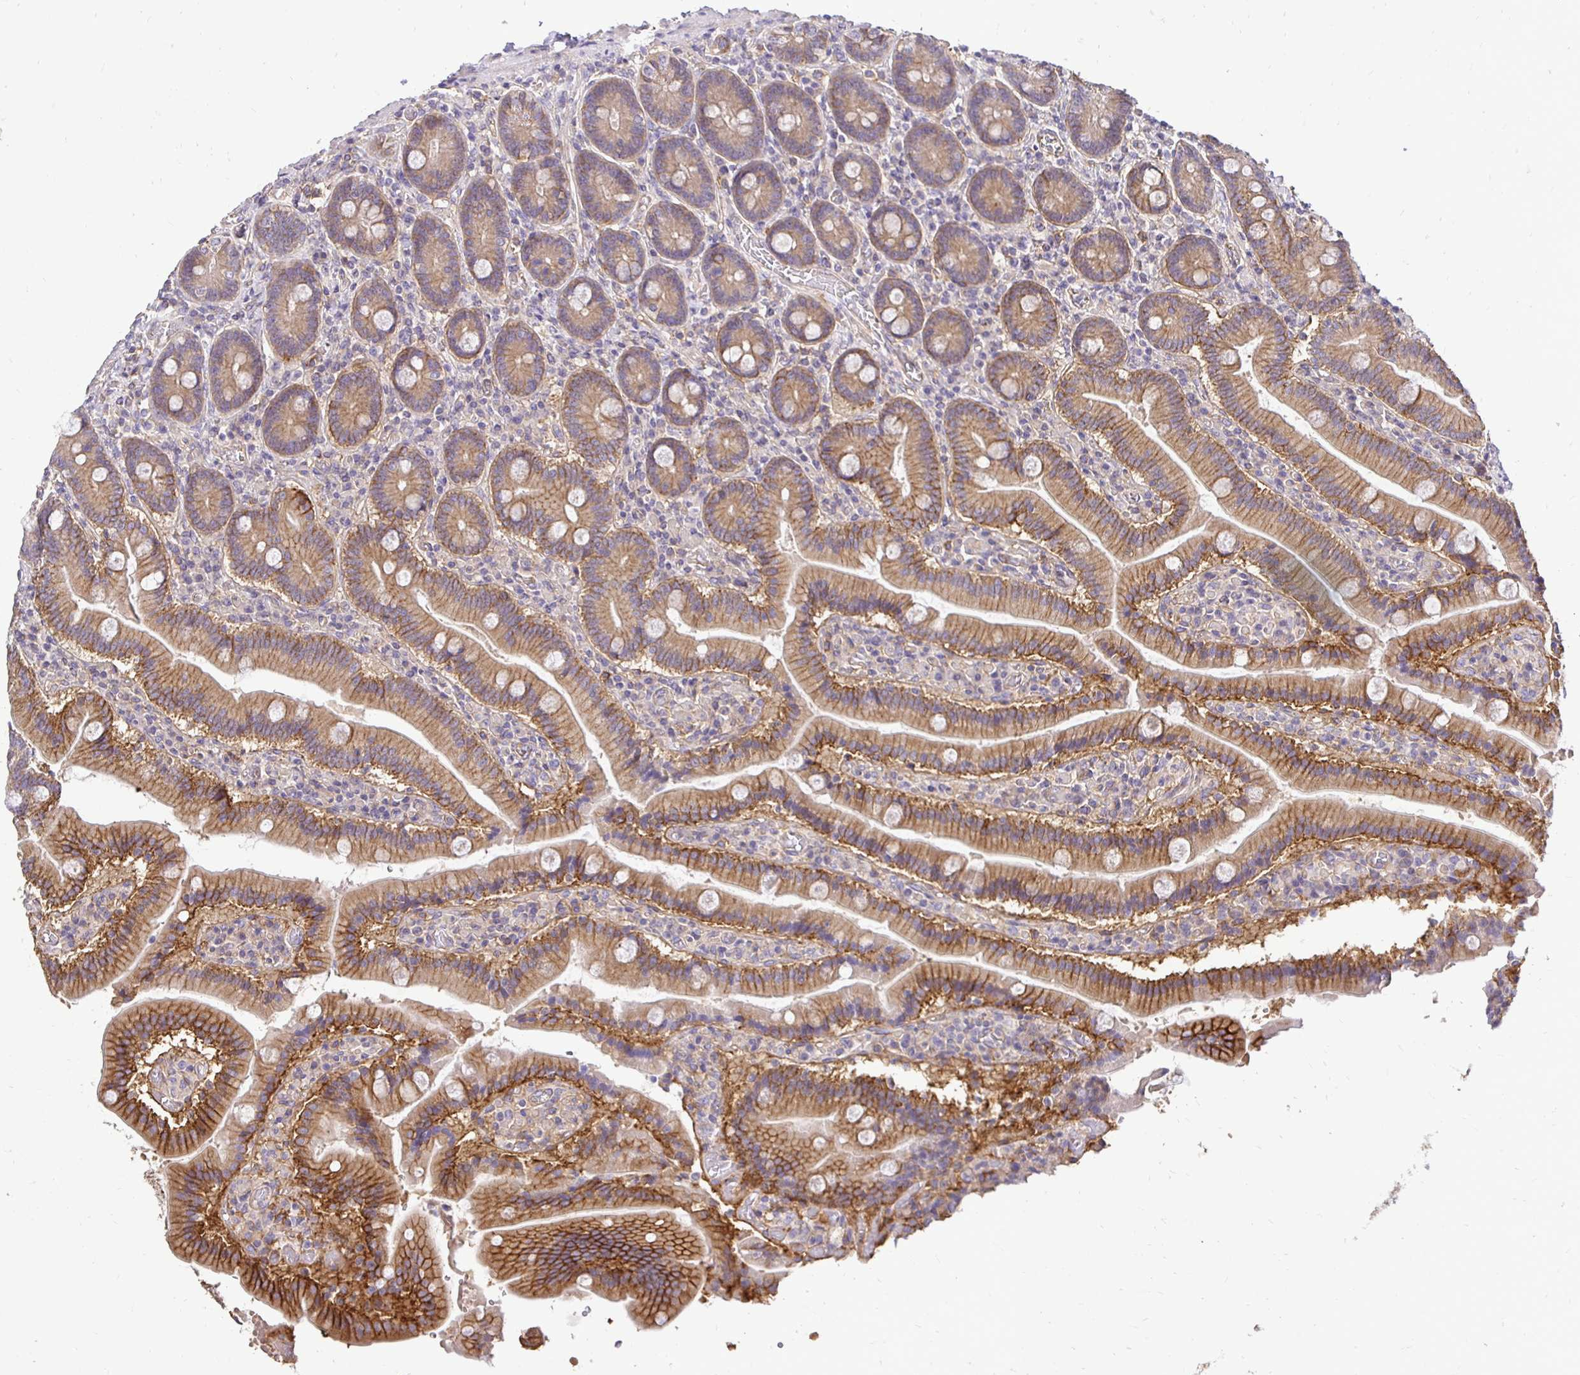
{"staining": {"intensity": "strong", "quantity": ">75%", "location": "cytoplasmic/membranous"}, "tissue": "duodenum", "cell_type": "Glandular cells", "image_type": "normal", "snomed": [{"axis": "morphology", "description": "Normal tissue, NOS"}, {"axis": "topography", "description": "Duodenum"}], "caption": "The micrograph exhibits staining of unremarkable duodenum, revealing strong cytoplasmic/membranous protein positivity (brown color) within glandular cells. Immunohistochemistry stains the protein of interest in brown and the nuclei are stained blue.", "gene": "SLC9A1", "patient": {"sex": "female", "age": 62}}